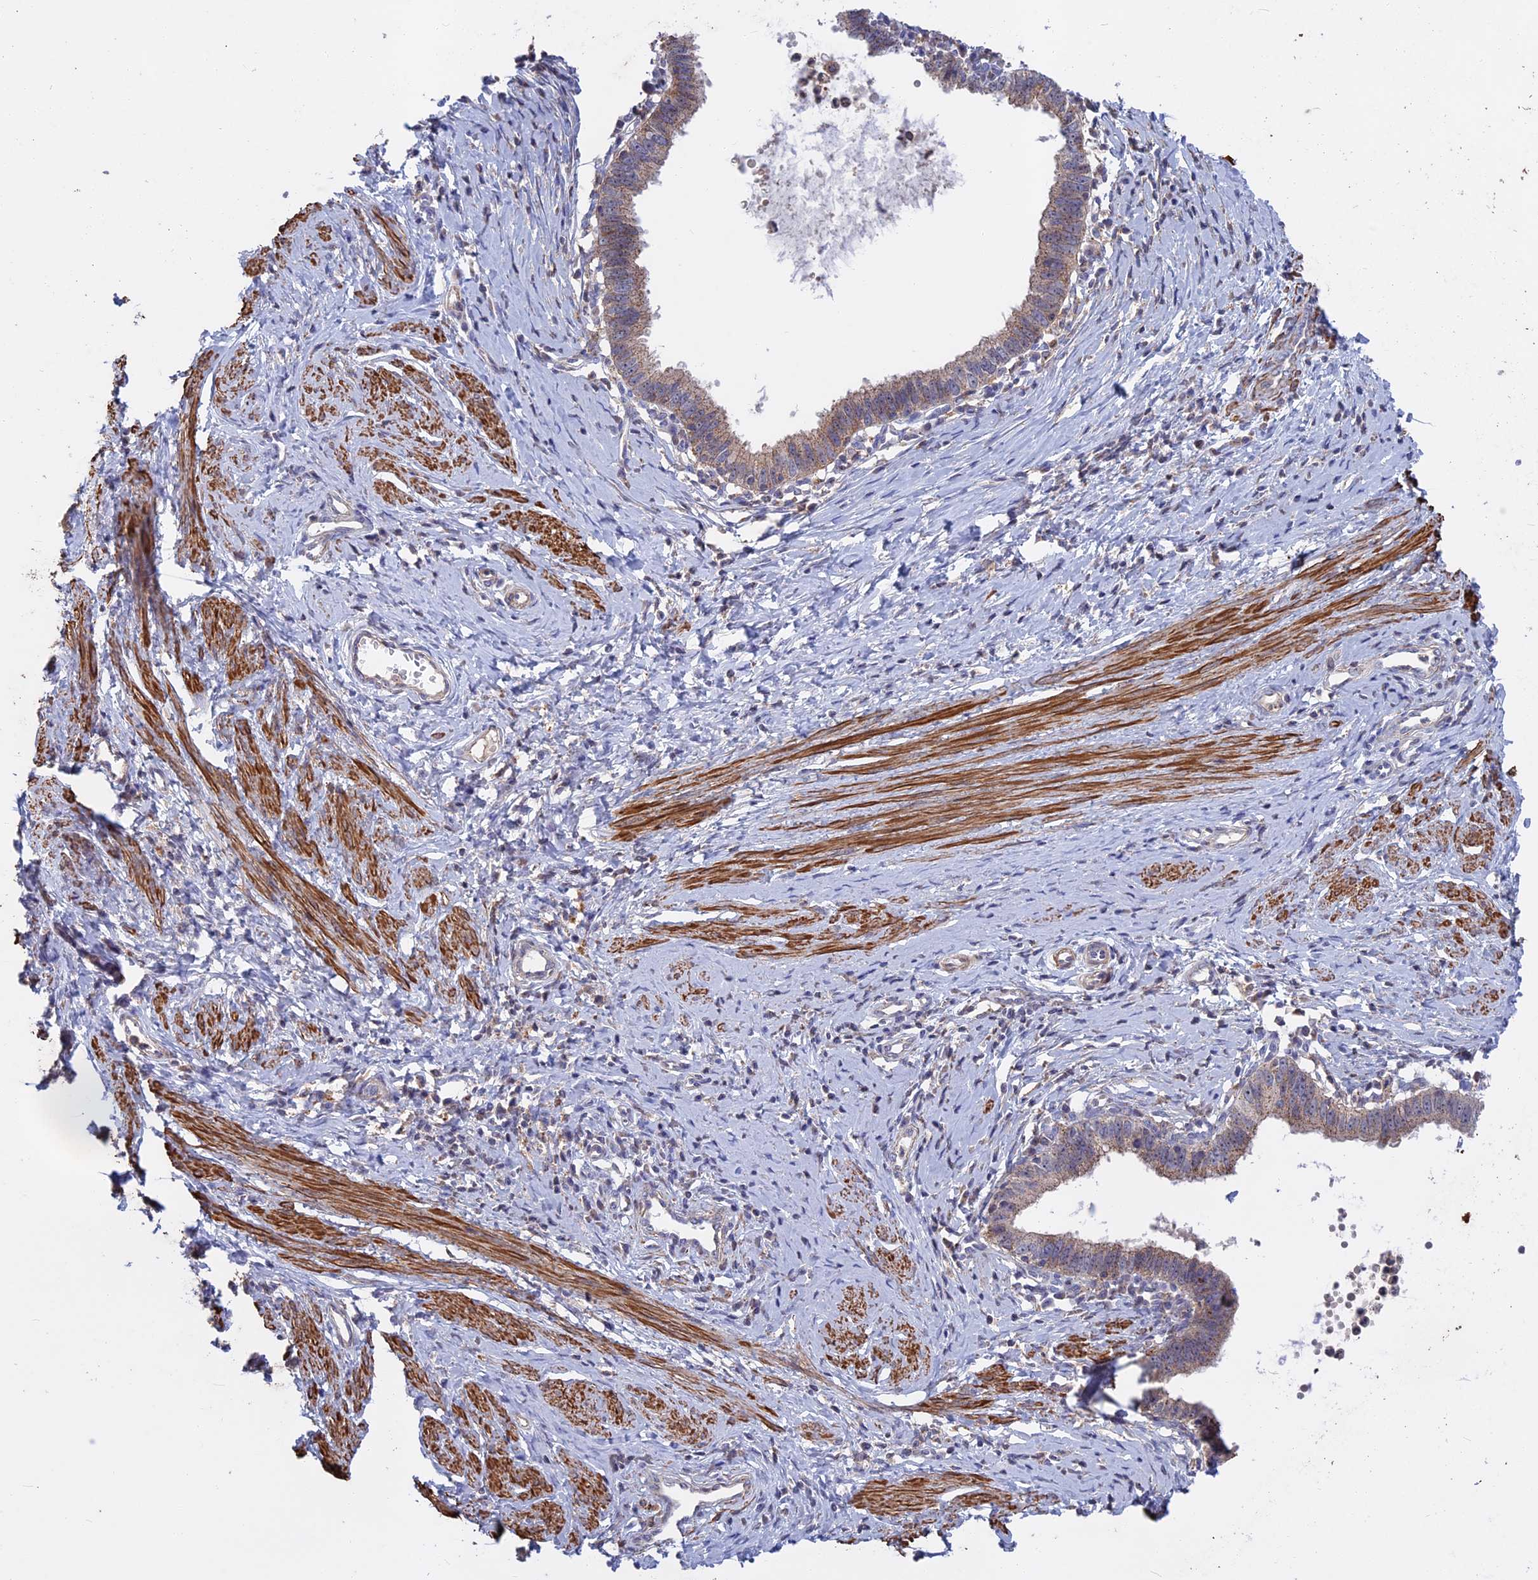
{"staining": {"intensity": "weak", "quantity": "25%-75%", "location": "cytoplasmic/membranous"}, "tissue": "cervical cancer", "cell_type": "Tumor cells", "image_type": "cancer", "snomed": [{"axis": "morphology", "description": "Adenocarcinoma, NOS"}, {"axis": "topography", "description": "Cervix"}], "caption": "Immunohistochemical staining of human adenocarcinoma (cervical) shows low levels of weak cytoplasmic/membranous positivity in approximately 25%-75% of tumor cells.", "gene": "LYPD5", "patient": {"sex": "female", "age": 36}}